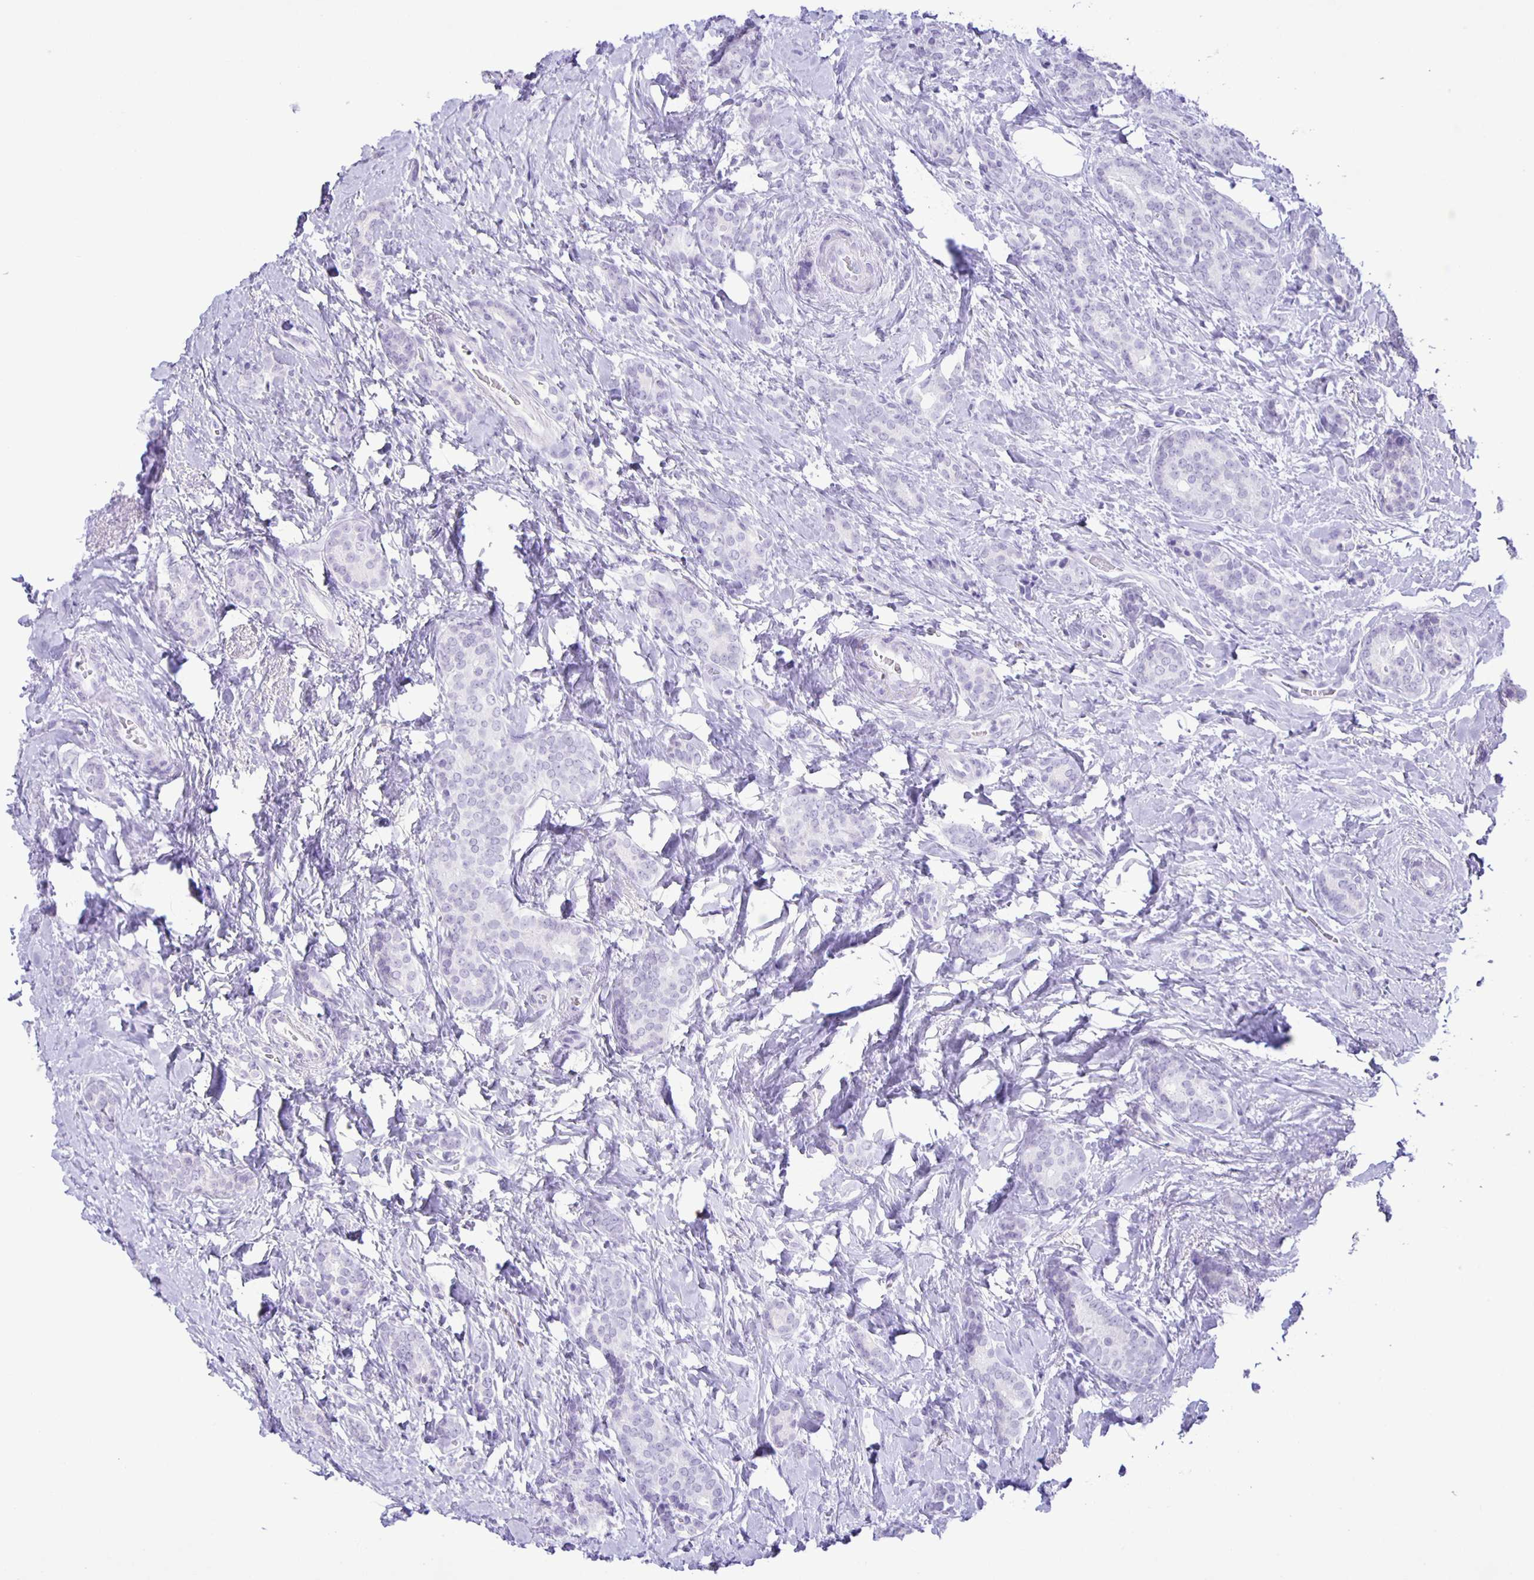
{"staining": {"intensity": "negative", "quantity": "none", "location": "none"}, "tissue": "breast cancer", "cell_type": "Tumor cells", "image_type": "cancer", "snomed": [{"axis": "morphology", "description": "Normal tissue, NOS"}, {"axis": "morphology", "description": "Duct carcinoma"}, {"axis": "topography", "description": "Breast"}], "caption": "This is a histopathology image of immunohistochemistry staining of breast invasive ductal carcinoma, which shows no positivity in tumor cells.", "gene": "EZHIP", "patient": {"sex": "female", "age": 77}}